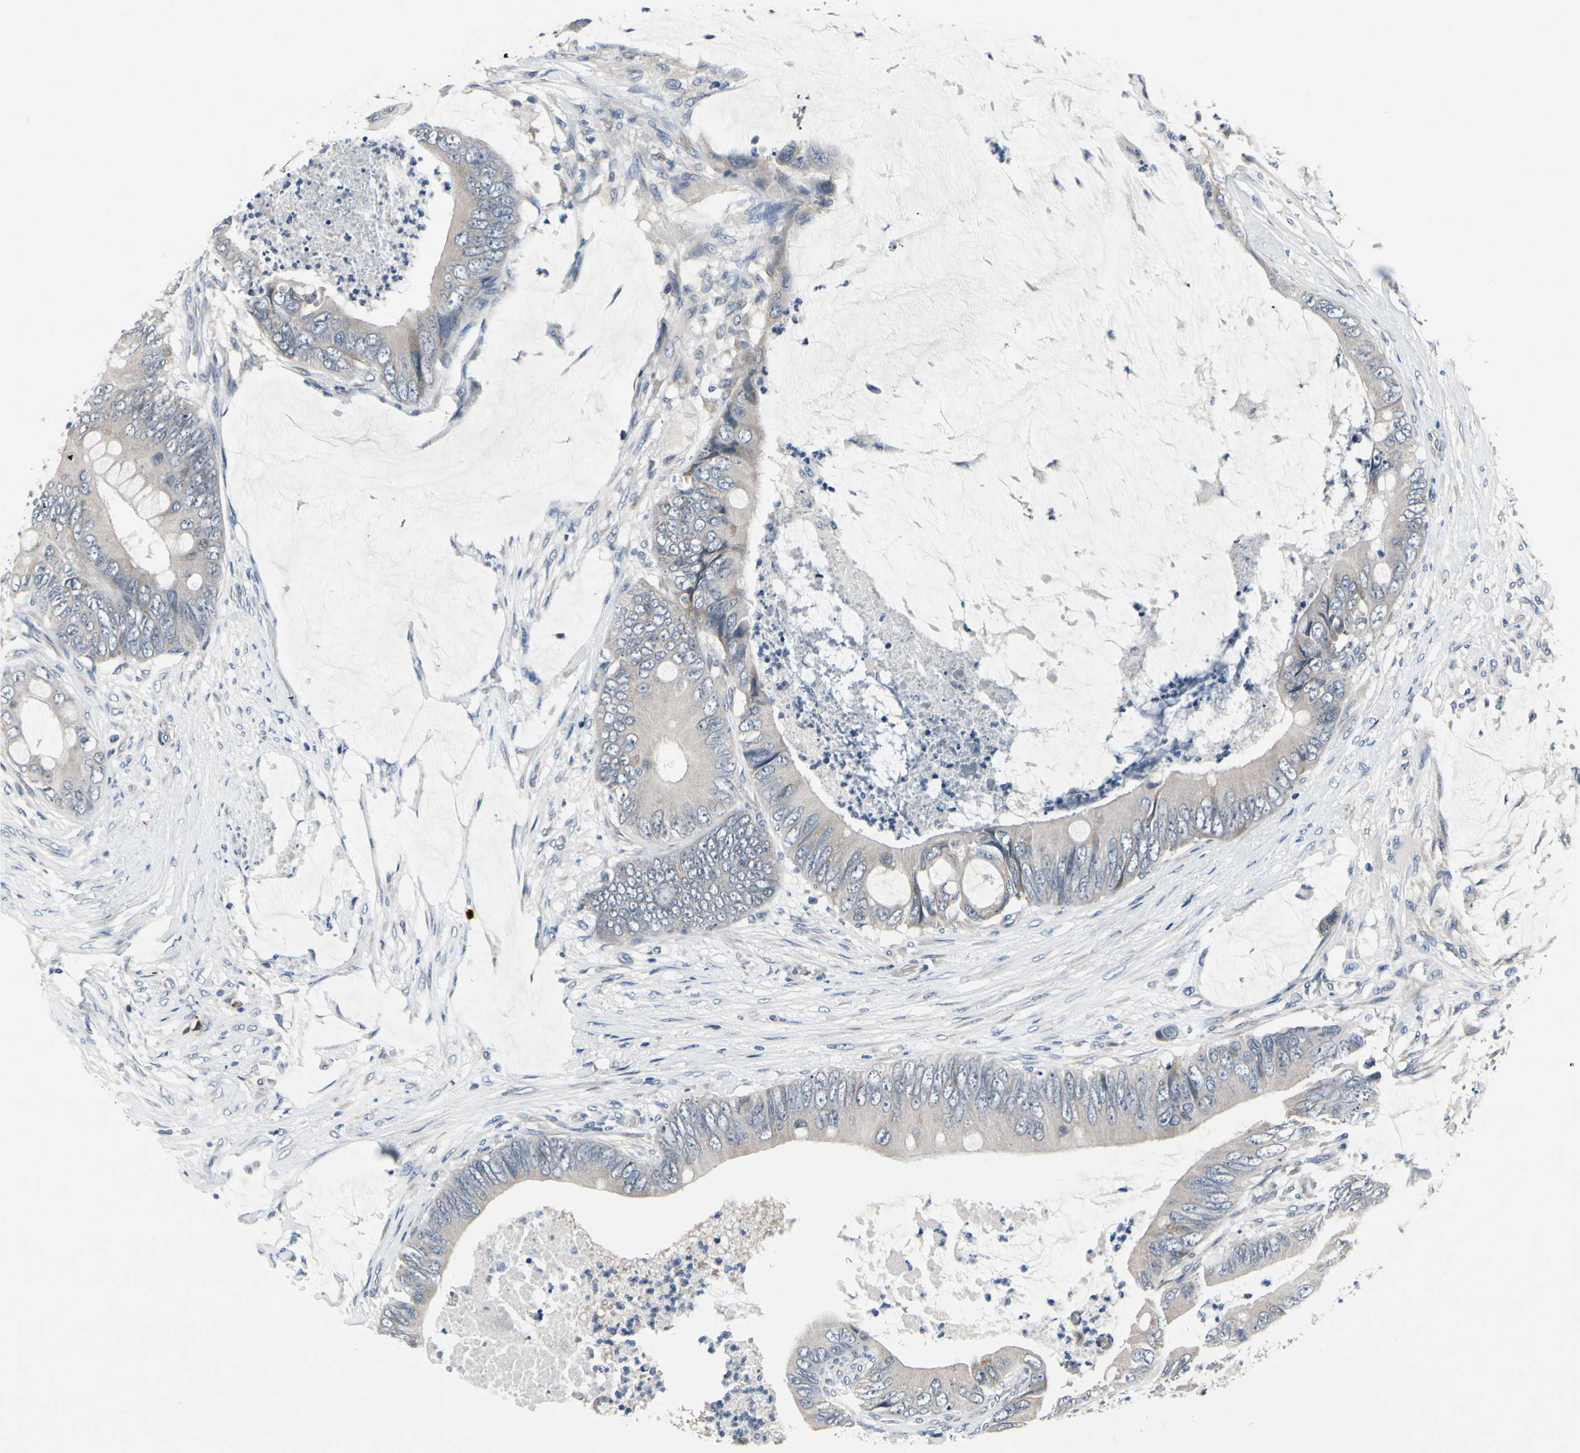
{"staining": {"intensity": "weak", "quantity": "25%-75%", "location": "cytoplasmic/membranous"}, "tissue": "colorectal cancer", "cell_type": "Tumor cells", "image_type": "cancer", "snomed": [{"axis": "morphology", "description": "Adenocarcinoma, NOS"}, {"axis": "topography", "description": "Rectum"}], "caption": "Immunohistochemical staining of human colorectal adenocarcinoma demonstrates low levels of weak cytoplasmic/membranous positivity in about 25%-75% of tumor cells. The staining was performed using DAB to visualize the protein expression in brown, while the nuclei were stained in blue with hematoxylin (Magnification: 20x).", "gene": "SELENOK", "patient": {"sex": "female", "age": 77}}